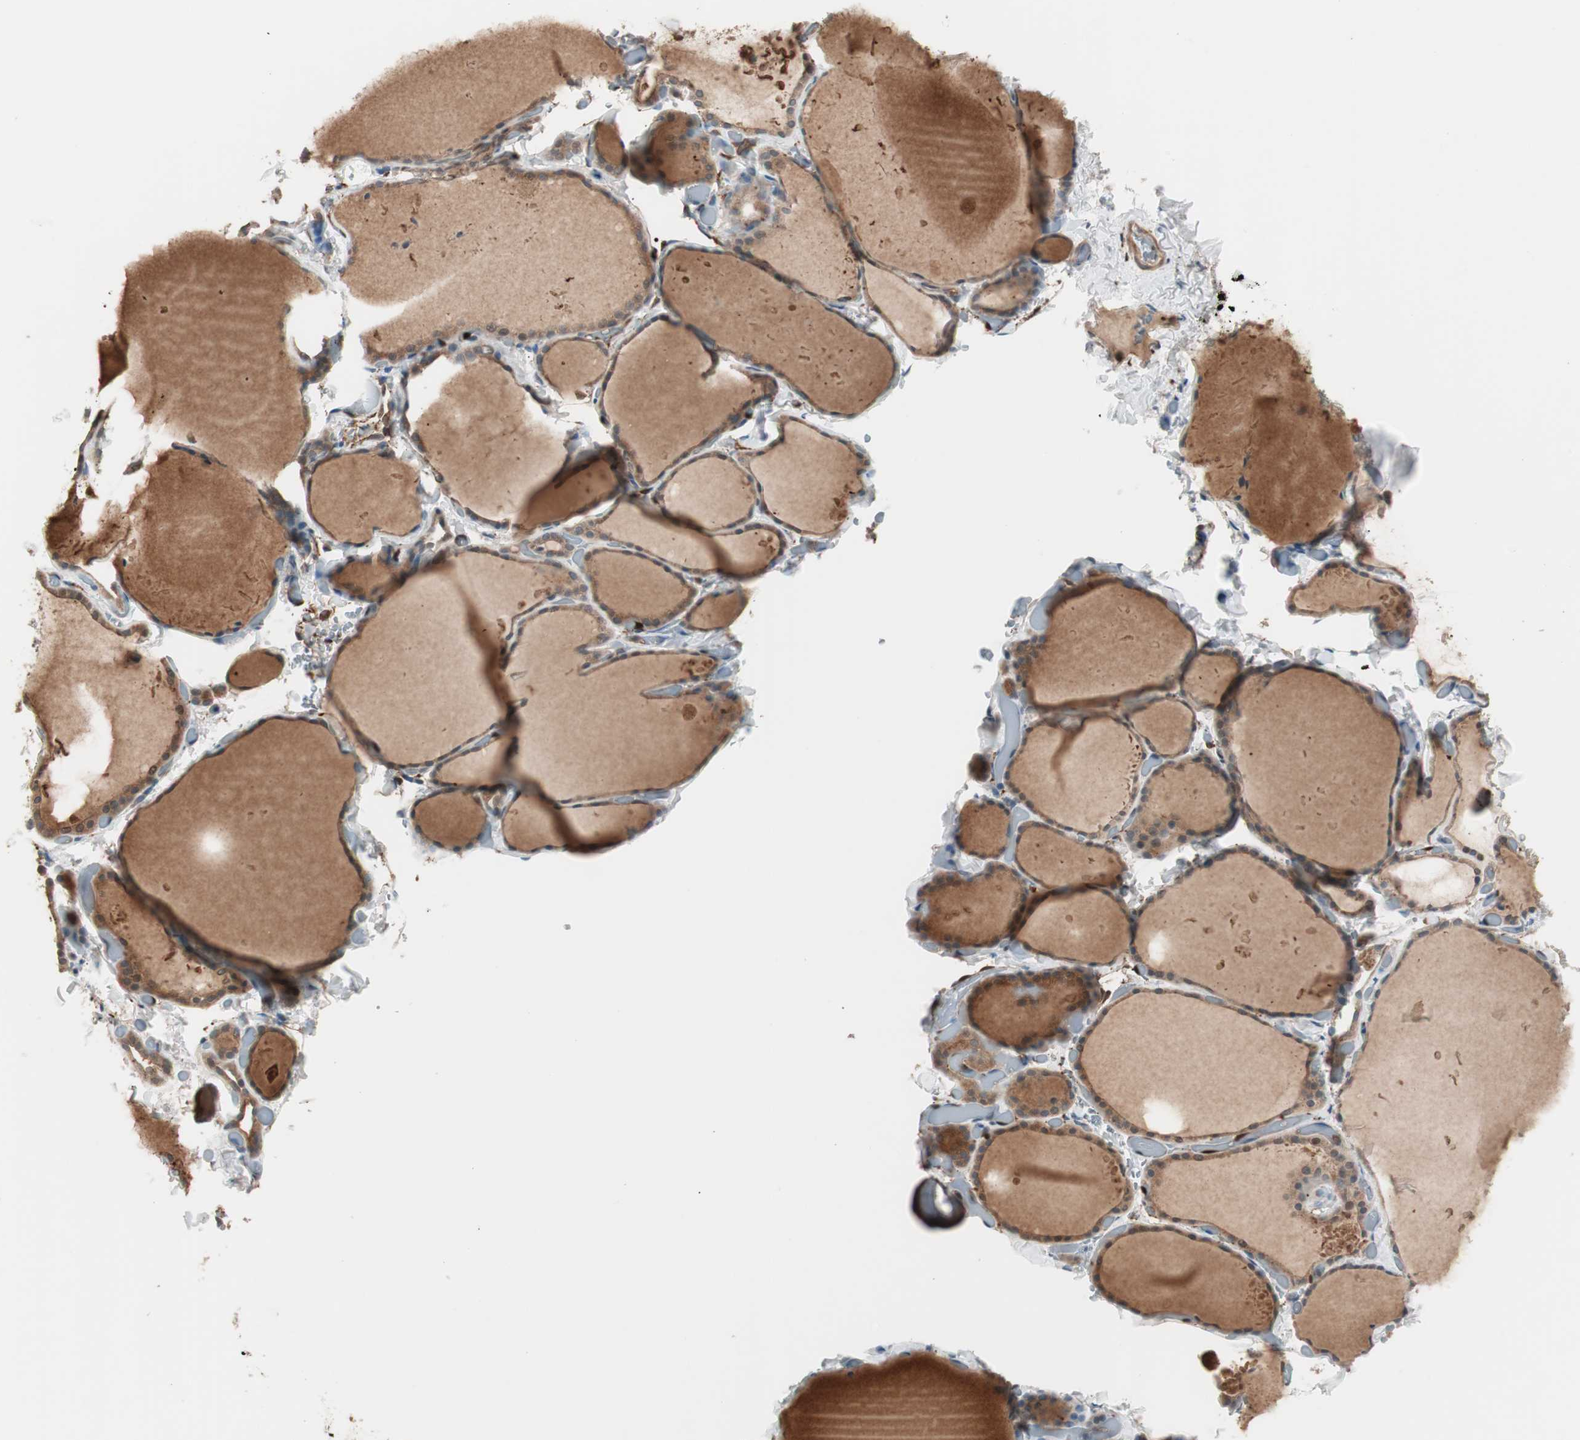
{"staining": {"intensity": "moderate", "quantity": ">75%", "location": "cytoplasmic/membranous"}, "tissue": "thyroid gland", "cell_type": "Glandular cells", "image_type": "normal", "snomed": [{"axis": "morphology", "description": "Normal tissue, NOS"}, {"axis": "topography", "description": "Thyroid gland"}], "caption": "Protein expression analysis of benign thyroid gland displays moderate cytoplasmic/membranous expression in approximately >75% of glandular cells. The staining was performed using DAB (3,3'-diaminobenzidine) to visualize the protein expression in brown, while the nuclei were stained in blue with hematoxylin (Magnification: 20x).", "gene": "STAB1", "patient": {"sex": "female", "age": 22}}